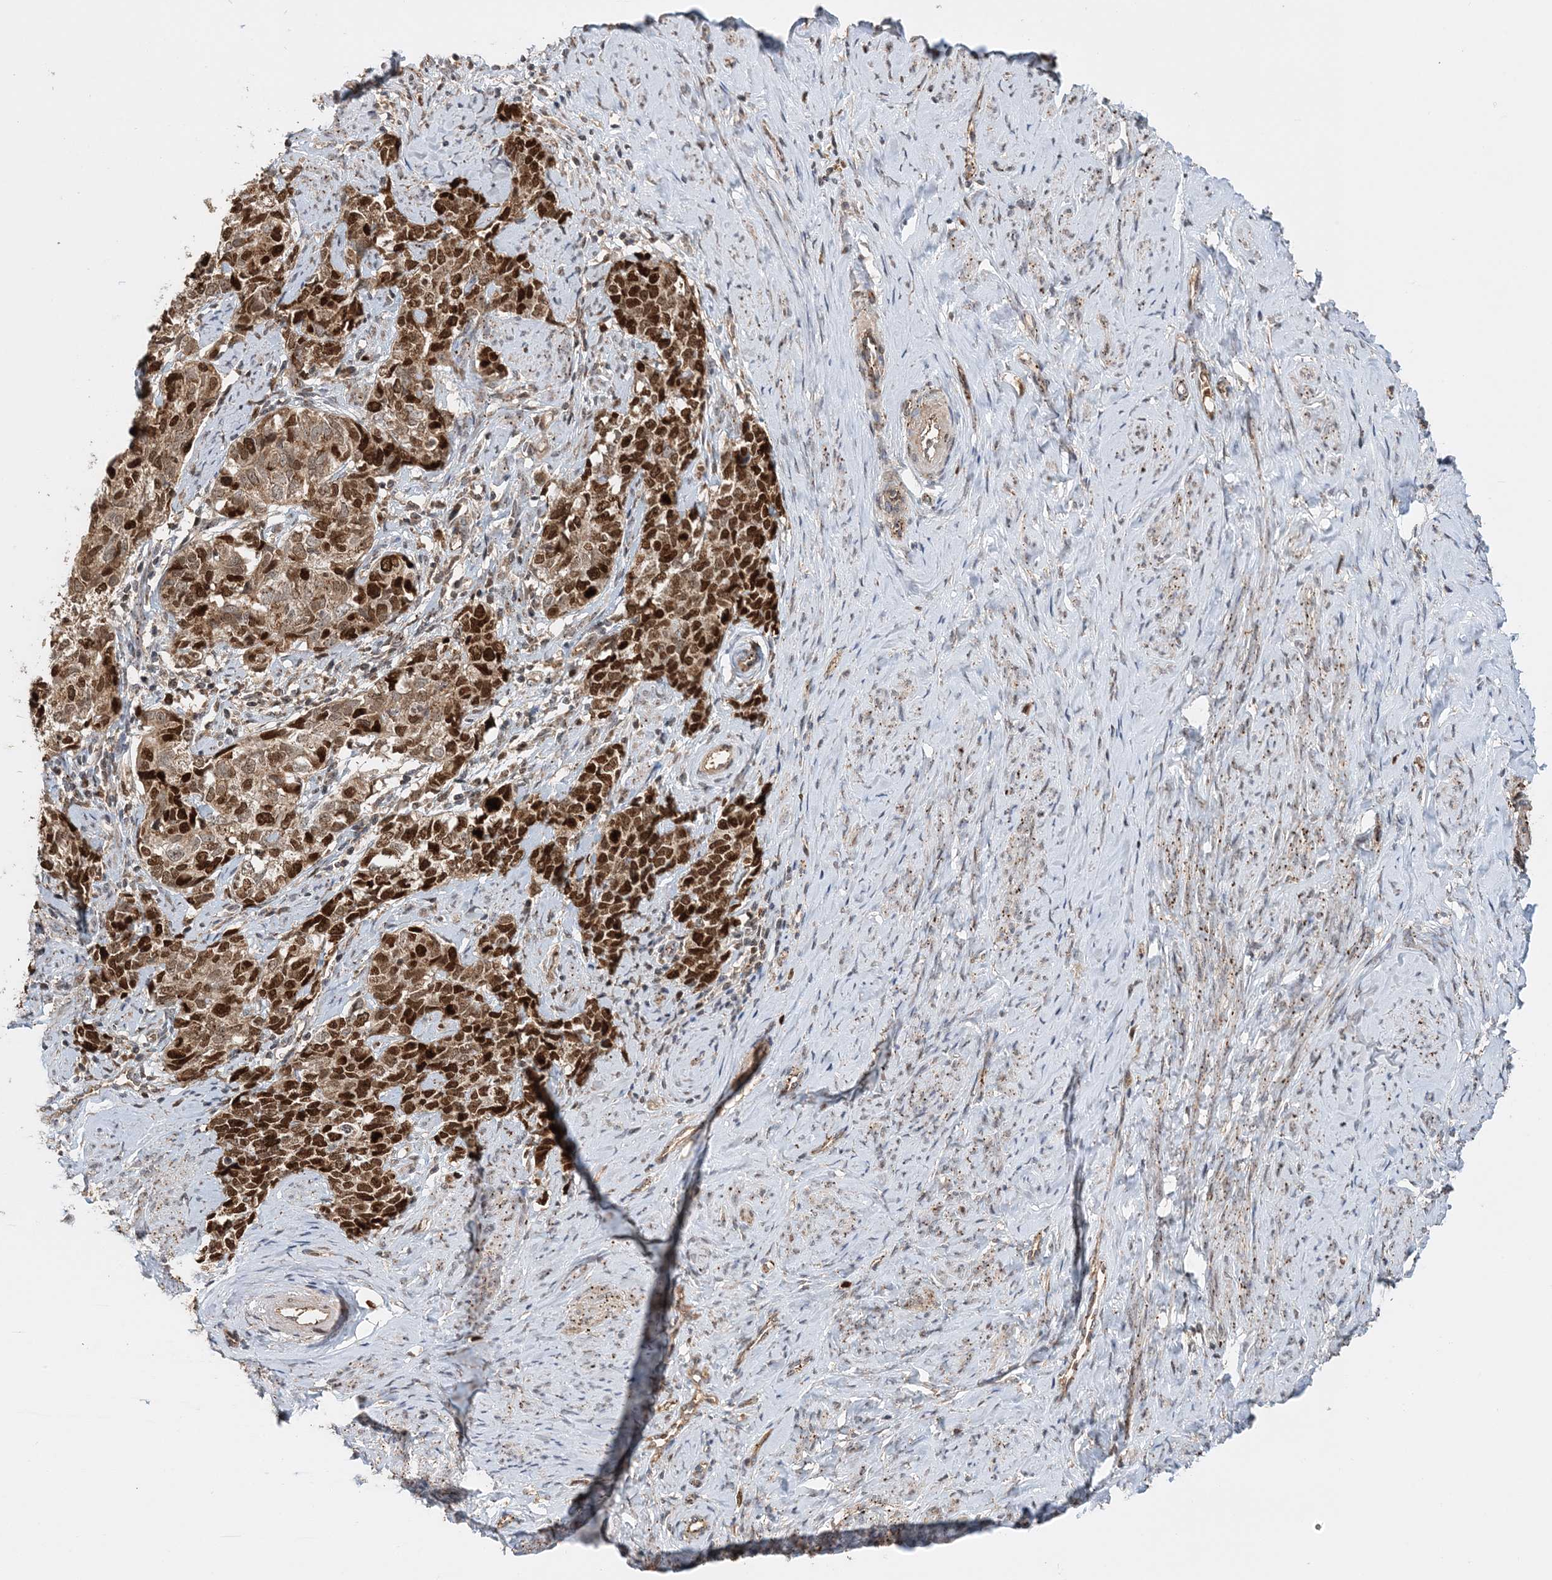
{"staining": {"intensity": "strong", "quantity": ">75%", "location": "cytoplasmic/membranous,nuclear"}, "tissue": "cervical cancer", "cell_type": "Tumor cells", "image_type": "cancer", "snomed": [{"axis": "morphology", "description": "Squamous cell carcinoma, NOS"}, {"axis": "topography", "description": "Cervix"}], "caption": "Human cervical cancer stained with a protein marker reveals strong staining in tumor cells.", "gene": "KIF4A", "patient": {"sex": "female", "age": 63}}